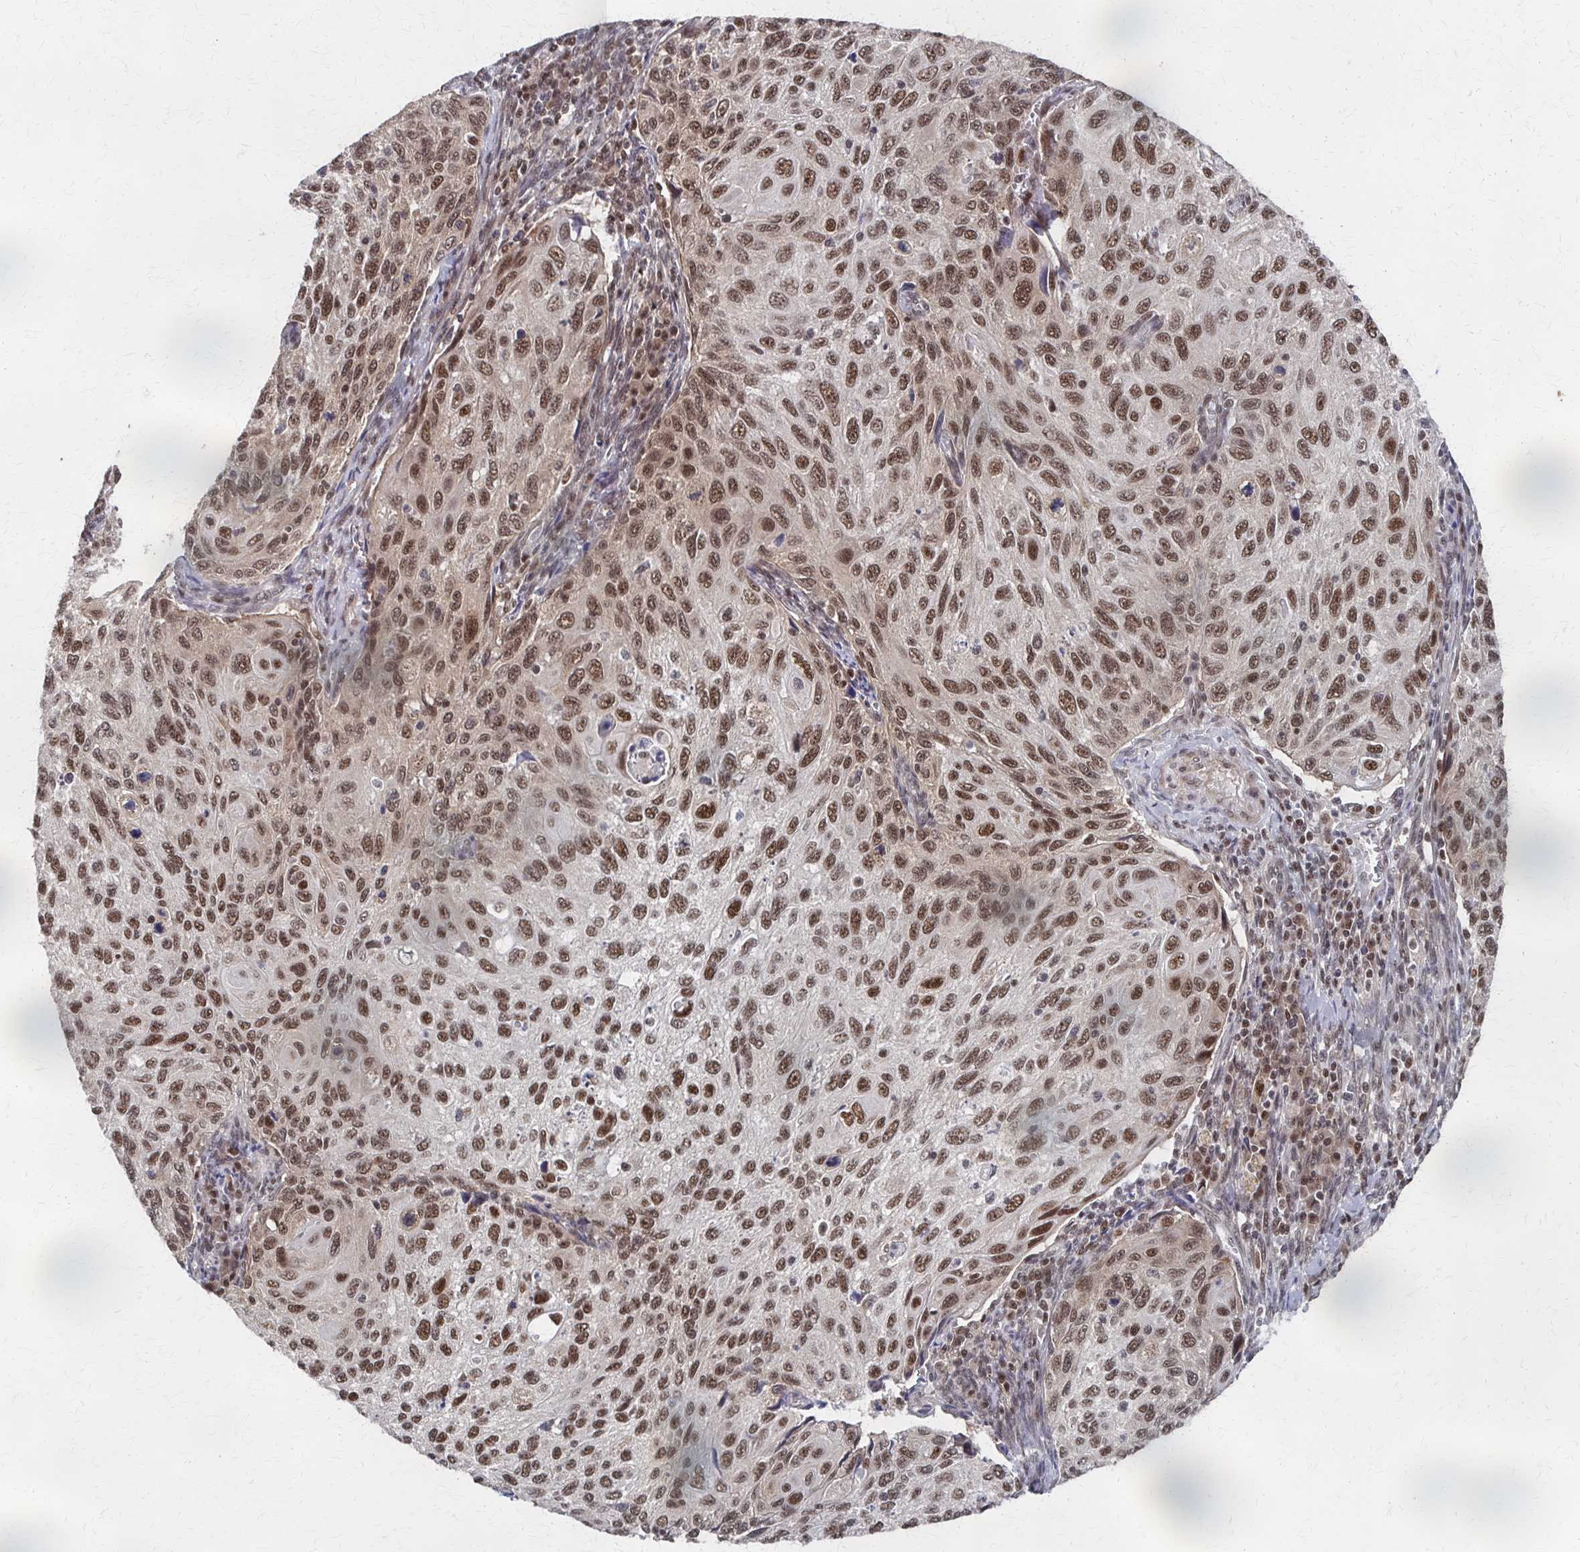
{"staining": {"intensity": "moderate", "quantity": ">75%", "location": "nuclear"}, "tissue": "cervical cancer", "cell_type": "Tumor cells", "image_type": "cancer", "snomed": [{"axis": "morphology", "description": "Squamous cell carcinoma, NOS"}, {"axis": "topography", "description": "Cervix"}], "caption": "Moderate nuclear expression is seen in approximately >75% of tumor cells in cervical cancer.", "gene": "GTF2B", "patient": {"sex": "female", "age": 70}}